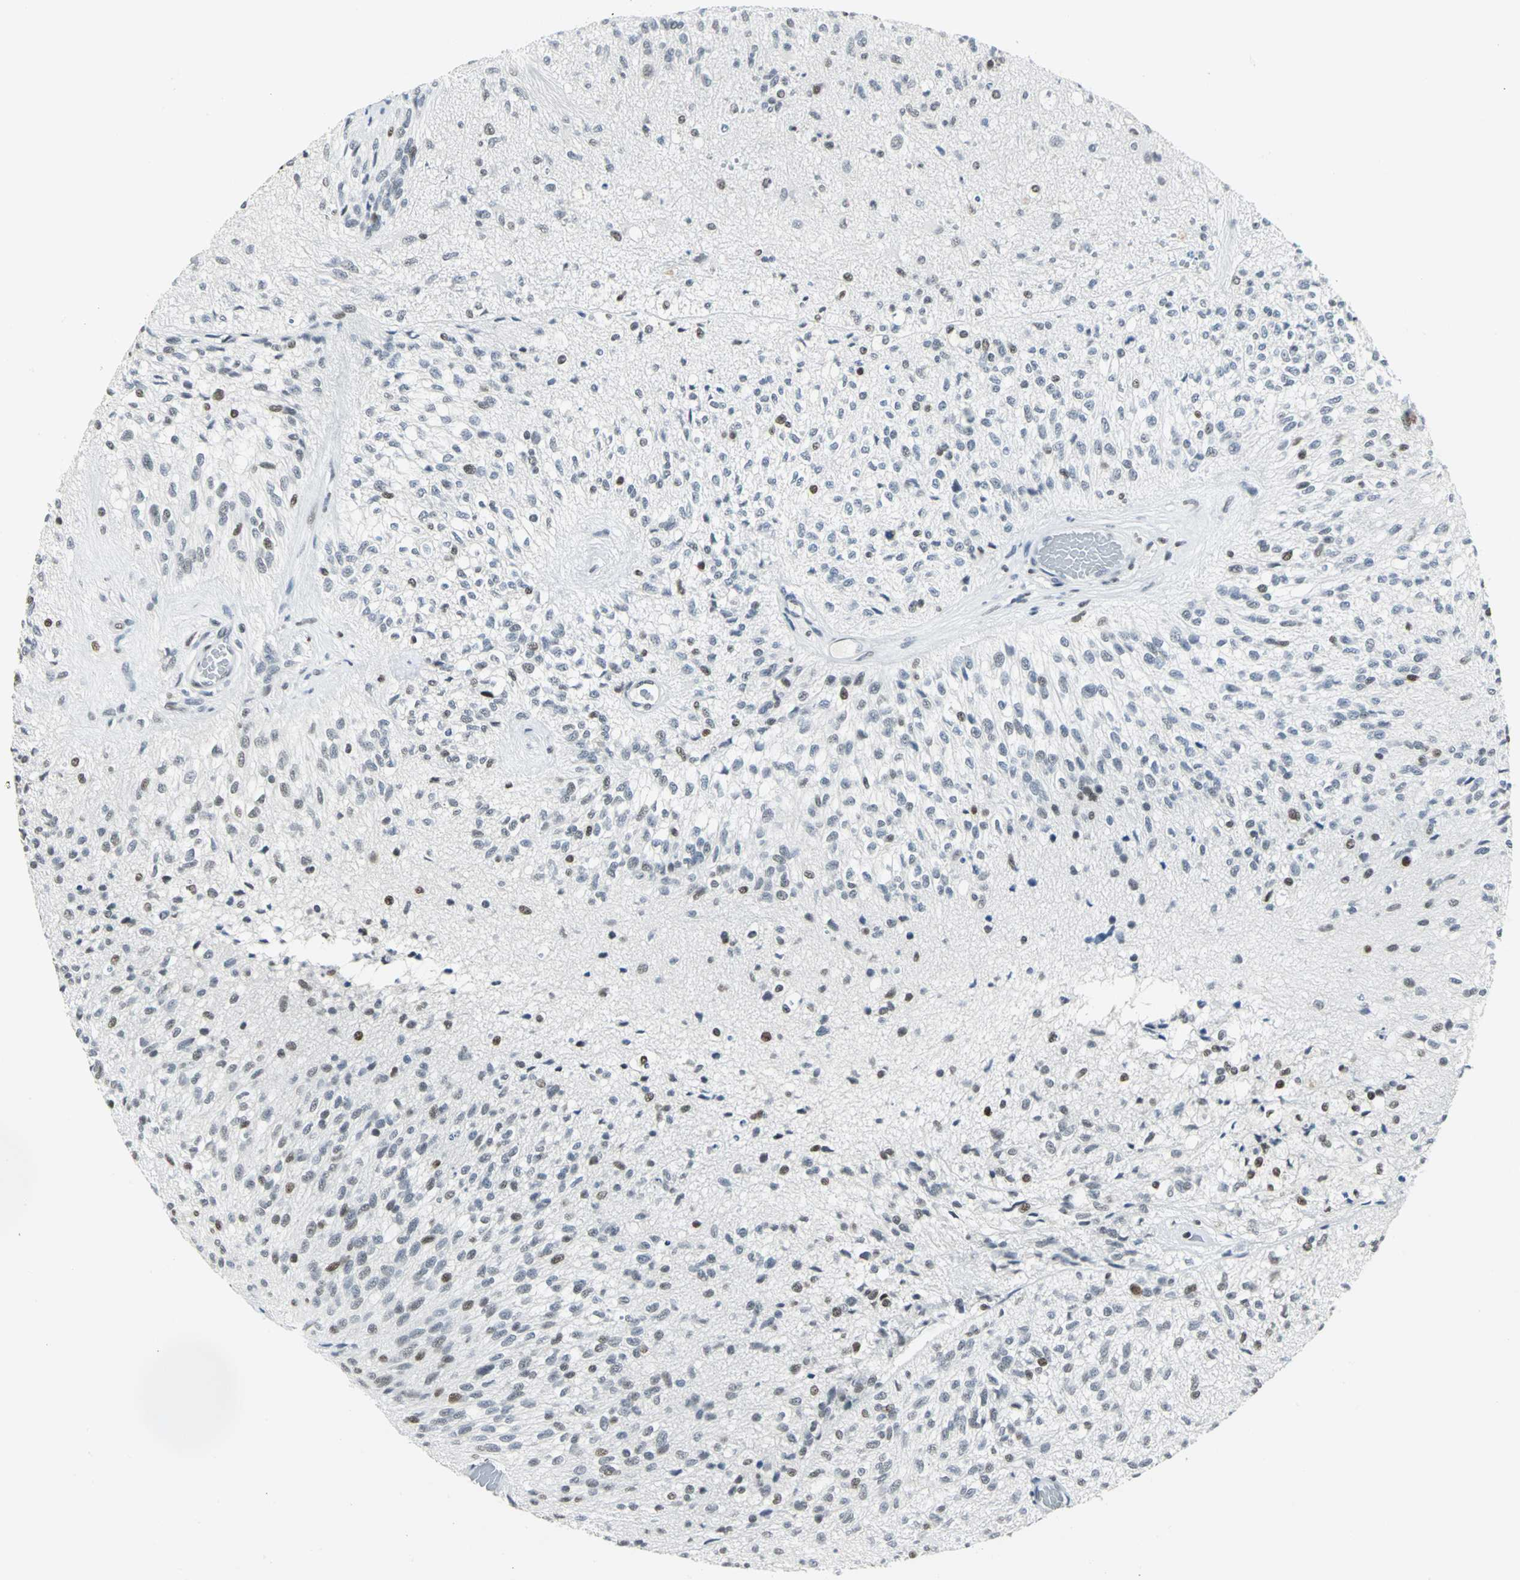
{"staining": {"intensity": "strong", "quantity": "<25%", "location": "nuclear"}, "tissue": "glioma", "cell_type": "Tumor cells", "image_type": "cancer", "snomed": [{"axis": "morphology", "description": "Normal tissue, NOS"}, {"axis": "morphology", "description": "Glioma, malignant, High grade"}, {"axis": "topography", "description": "Cerebral cortex"}], "caption": "This image shows IHC staining of glioma, with medium strong nuclear expression in about <25% of tumor cells.", "gene": "HNRNPD", "patient": {"sex": "male", "age": 77}}